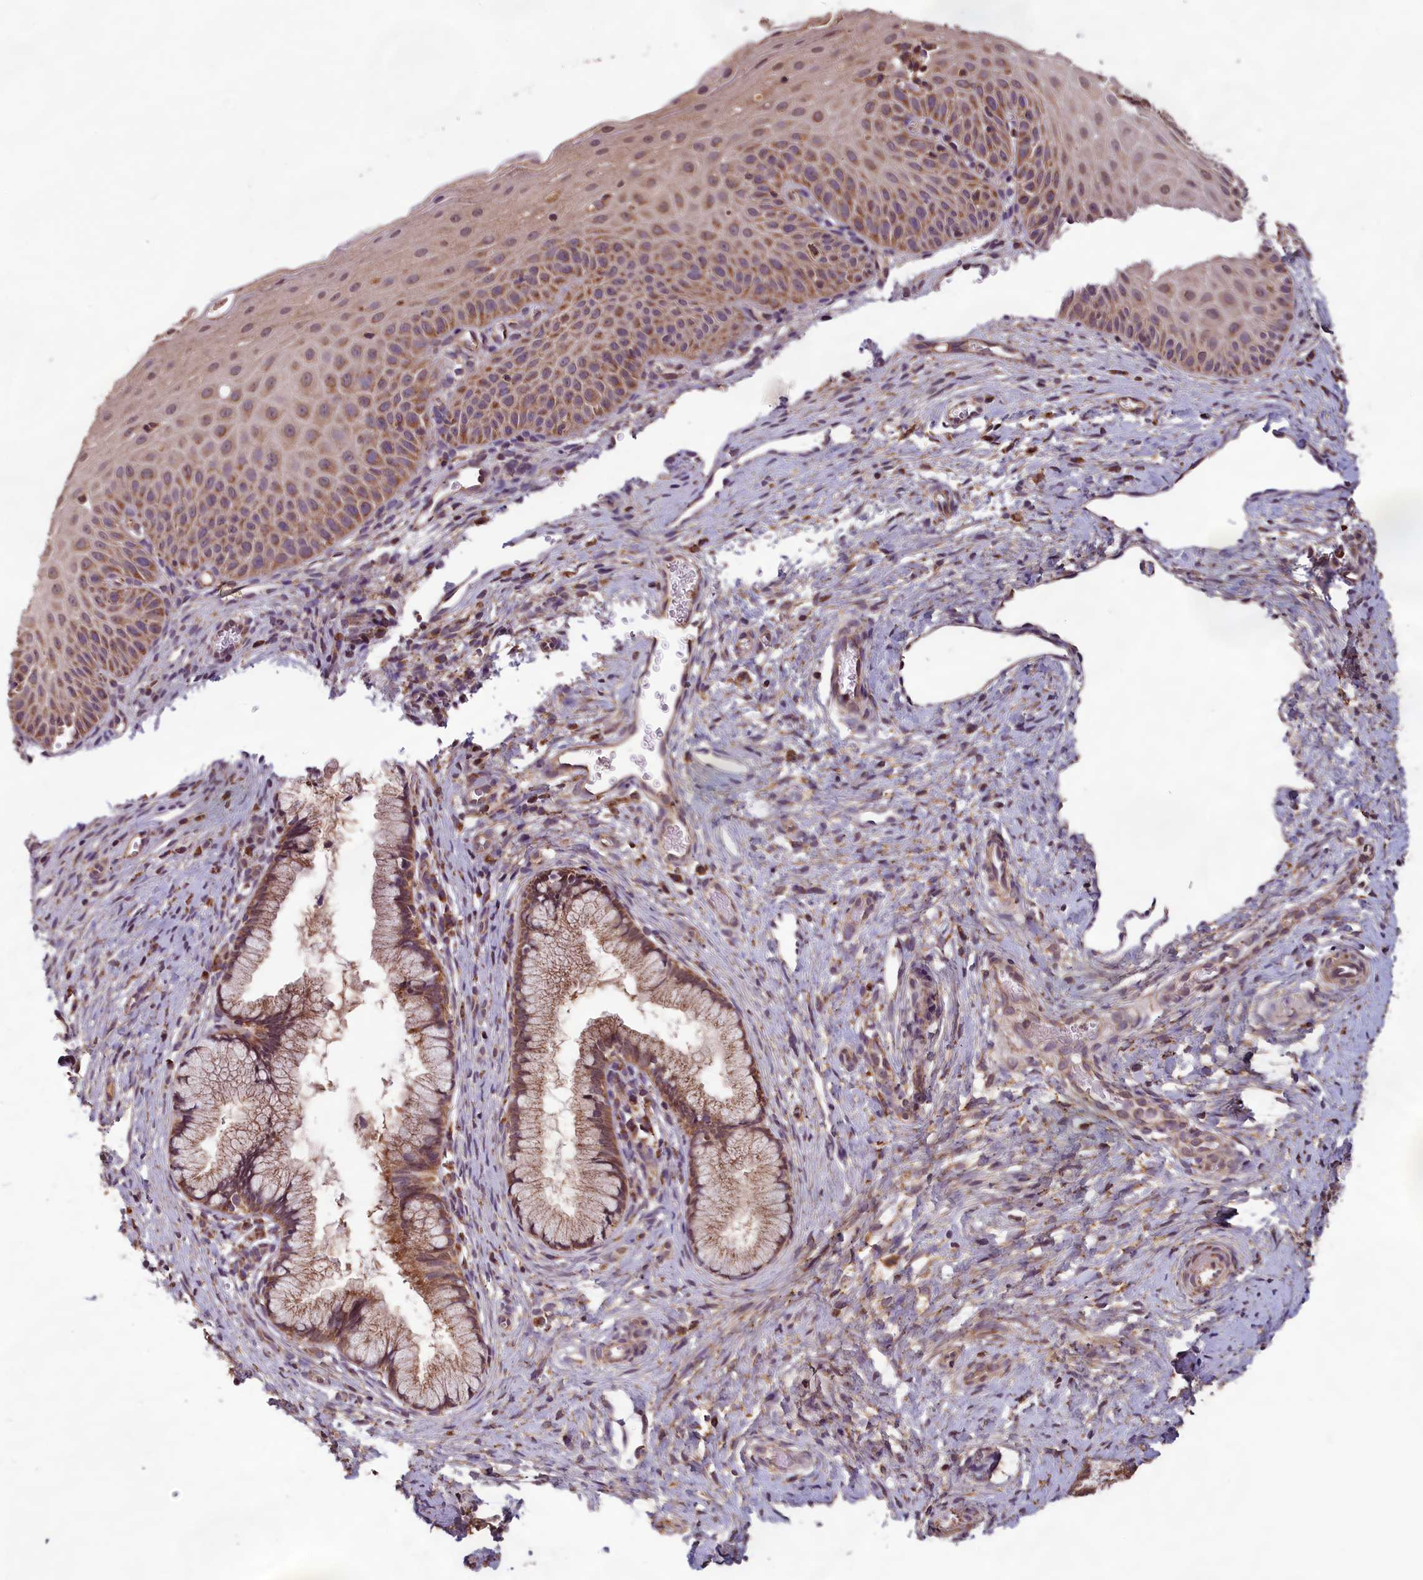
{"staining": {"intensity": "moderate", "quantity": ">75%", "location": "cytoplasmic/membranous"}, "tissue": "cervix", "cell_type": "Glandular cells", "image_type": "normal", "snomed": [{"axis": "morphology", "description": "Normal tissue, NOS"}, {"axis": "topography", "description": "Cervix"}], "caption": "Moderate cytoplasmic/membranous expression is seen in about >75% of glandular cells in normal cervix.", "gene": "CCDC15", "patient": {"sex": "female", "age": 36}}